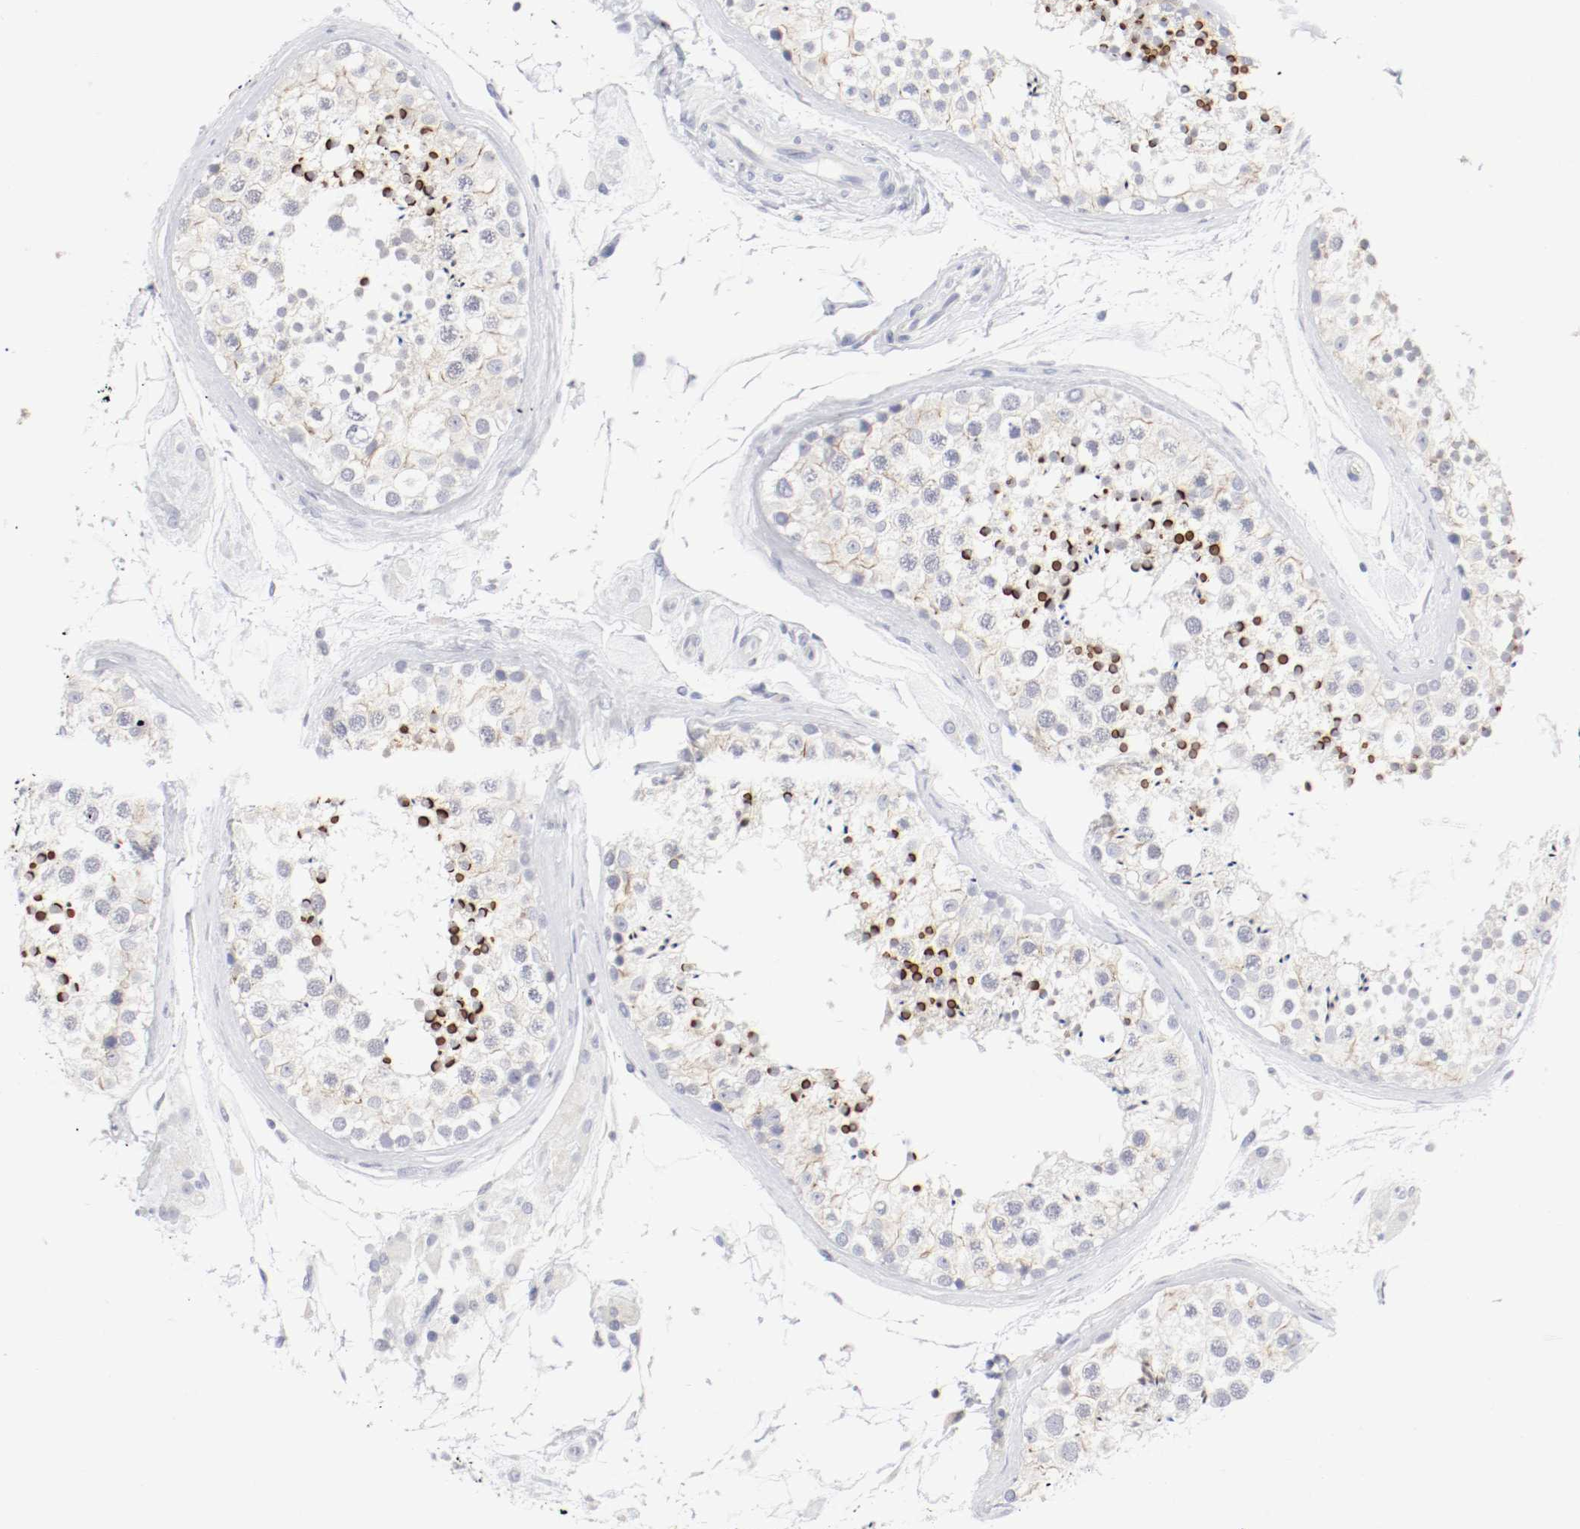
{"staining": {"intensity": "strong", "quantity": "<25%", "location": "cytoplasmic/membranous,nuclear"}, "tissue": "testis", "cell_type": "Cells in seminiferous ducts", "image_type": "normal", "snomed": [{"axis": "morphology", "description": "Normal tissue, NOS"}, {"axis": "topography", "description": "Testis"}], "caption": "Protein analysis of normal testis exhibits strong cytoplasmic/membranous,nuclear expression in about <25% of cells in seminiferous ducts.", "gene": "ITGAX", "patient": {"sex": "male", "age": 46}}